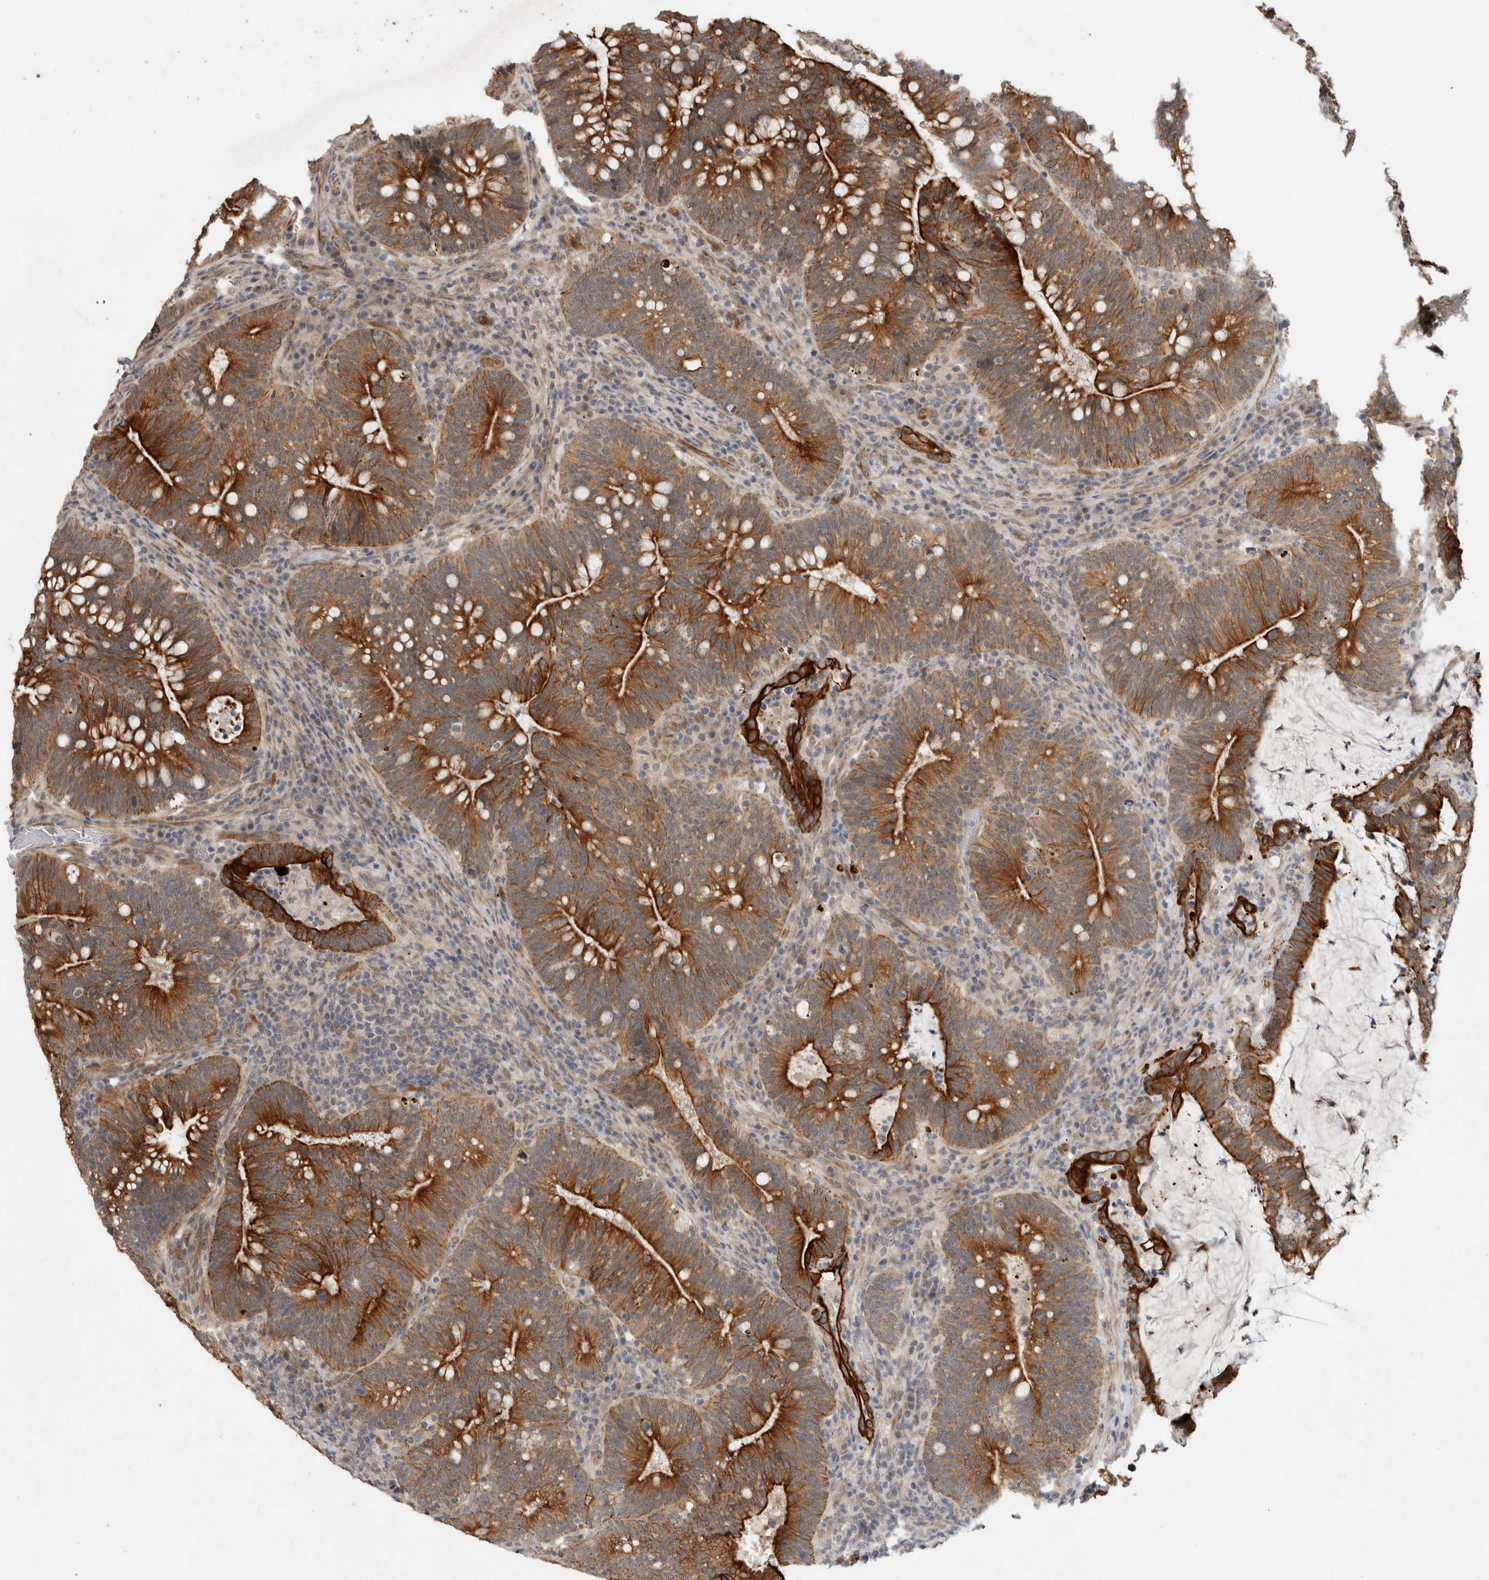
{"staining": {"intensity": "strong", "quantity": ">75%", "location": "cytoplasmic/membranous"}, "tissue": "colorectal cancer", "cell_type": "Tumor cells", "image_type": "cancer", "snomed": [{"axis": "morphology", "description": "Adenocarcinoma, NOS"}, {"axis": "topography", "description": "Colon"}], "caption": "Immunohistochemistry of human colorectal adenocarcinoma shows high levels of strong cytoplasmic/membranous expression in about >75% of tumor cells. (DAB IHC, brown staining for protein, blue staining for nuclei).", "gene": "CRISPLD1", "patient": {"sex": "female", "age": 66}}